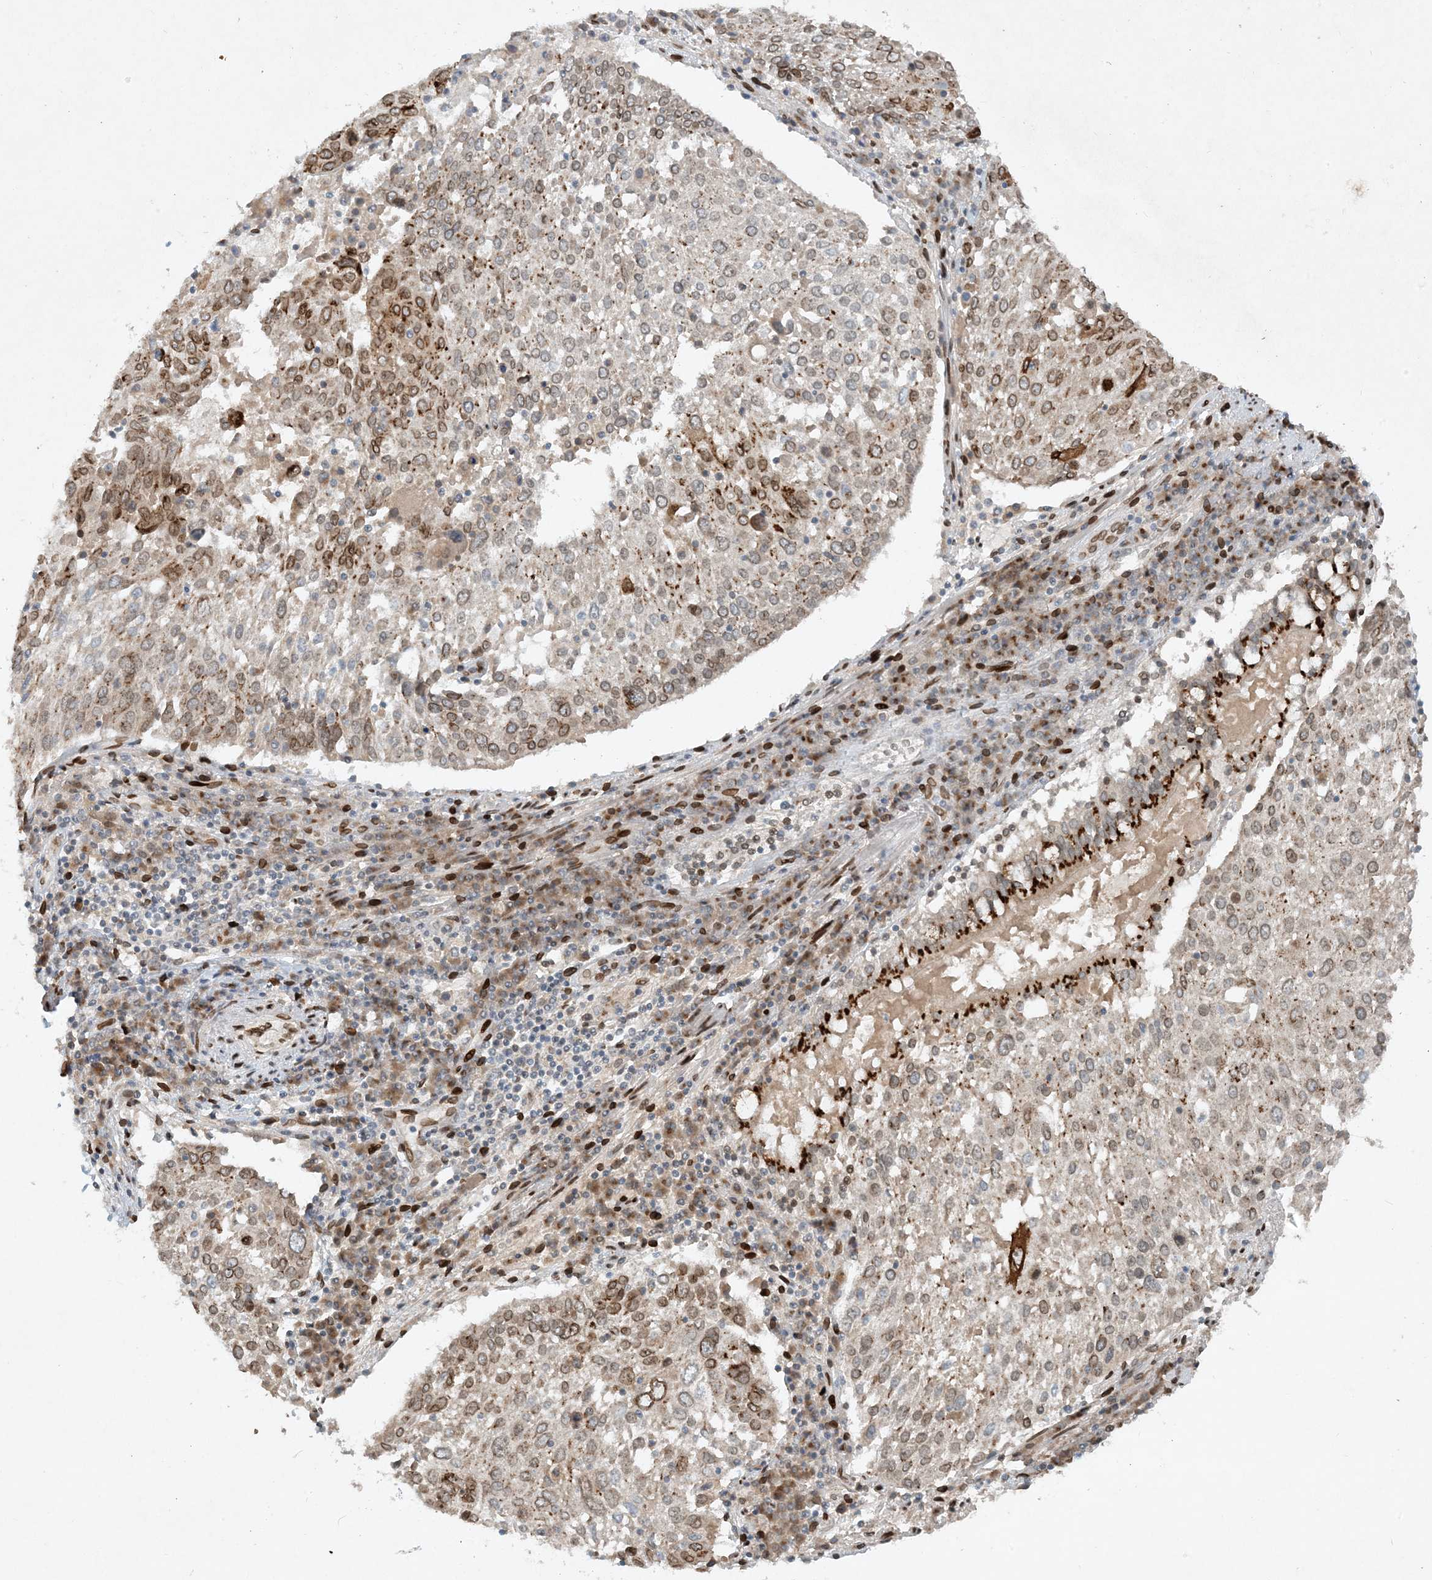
{"staining": {"intensity": "moderate", "quantity": "25%-75%", "location": "cytoplasmic/membranous,nuclear"}, "tissue": "lung cancer", "cell_type": "Tumor cells", "image_type": "cancer", "snomed": [{"axis": "morphology", "description": "Squamous cell carcinoma, NOS"}, {"axis": "topography", "description": "Lung"}], "caption": "Protein staining displays moderate cytoplasmic/membranous and nuclear expression in about 25%-75% of tumor cells in squamous cell carcinoma (lung).", "gene": "SLC35A2", "patient": {"sex": "male", "age": 65}}